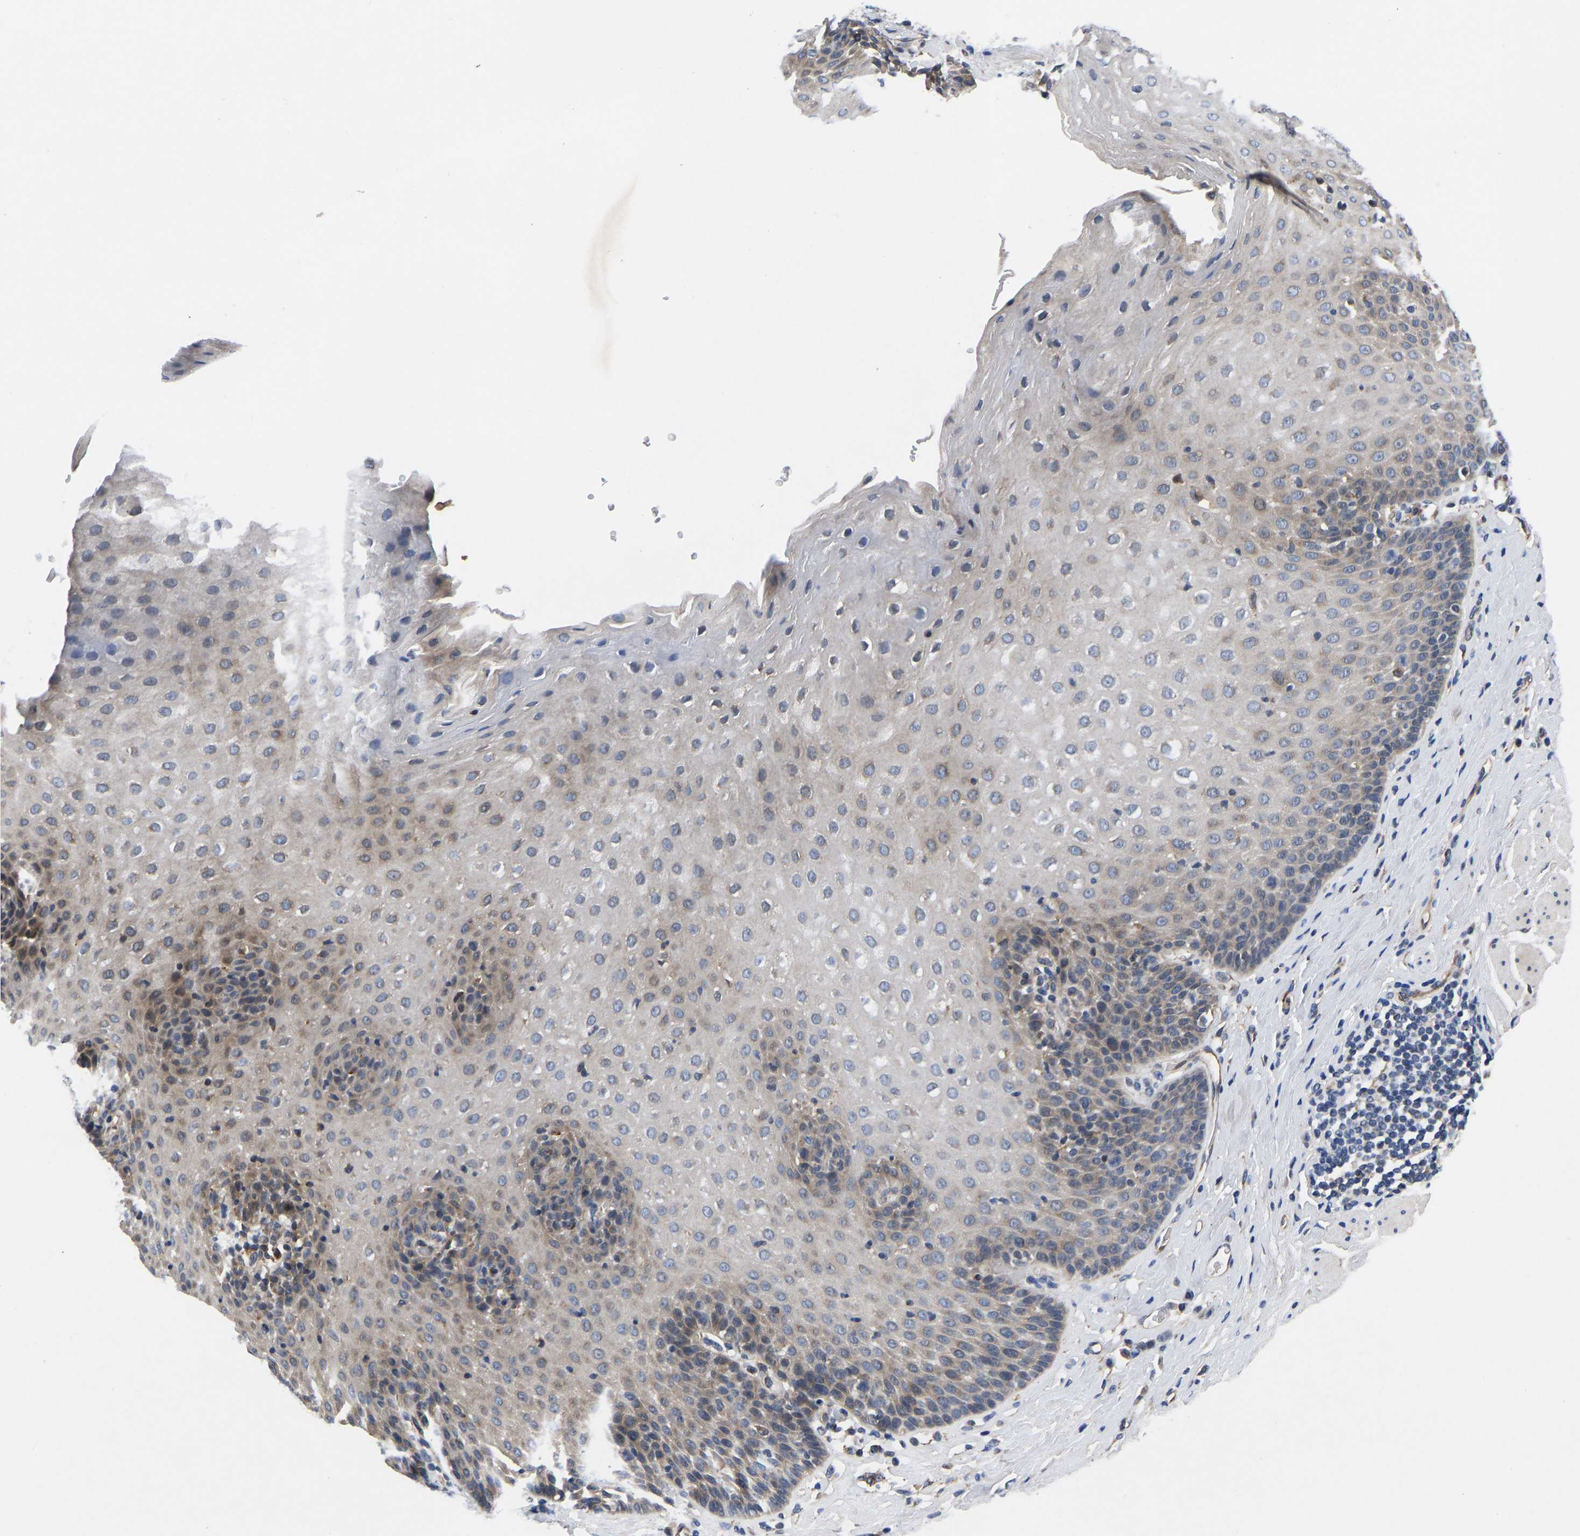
{"staining": {"intensity": "weak", "quantity": "<25%", "location": "cytoplasmic/membranous"}, "tissue": "esophagus", "cell_type": "Squamous epithelial cells", "image_type": "normal", "snomed": [{"axis": "morphology", "description": "Normal tissue, NOS"}, {"axis": "topography", "description": "Esophagus"}], "caption": "The photomicrograph reveals no significant staining in squamous epithelial cells of esophagus. (DAB IHC, high magnification).", "gene": "FRRS1", "patient": {"sex": "female", "age": 61}}